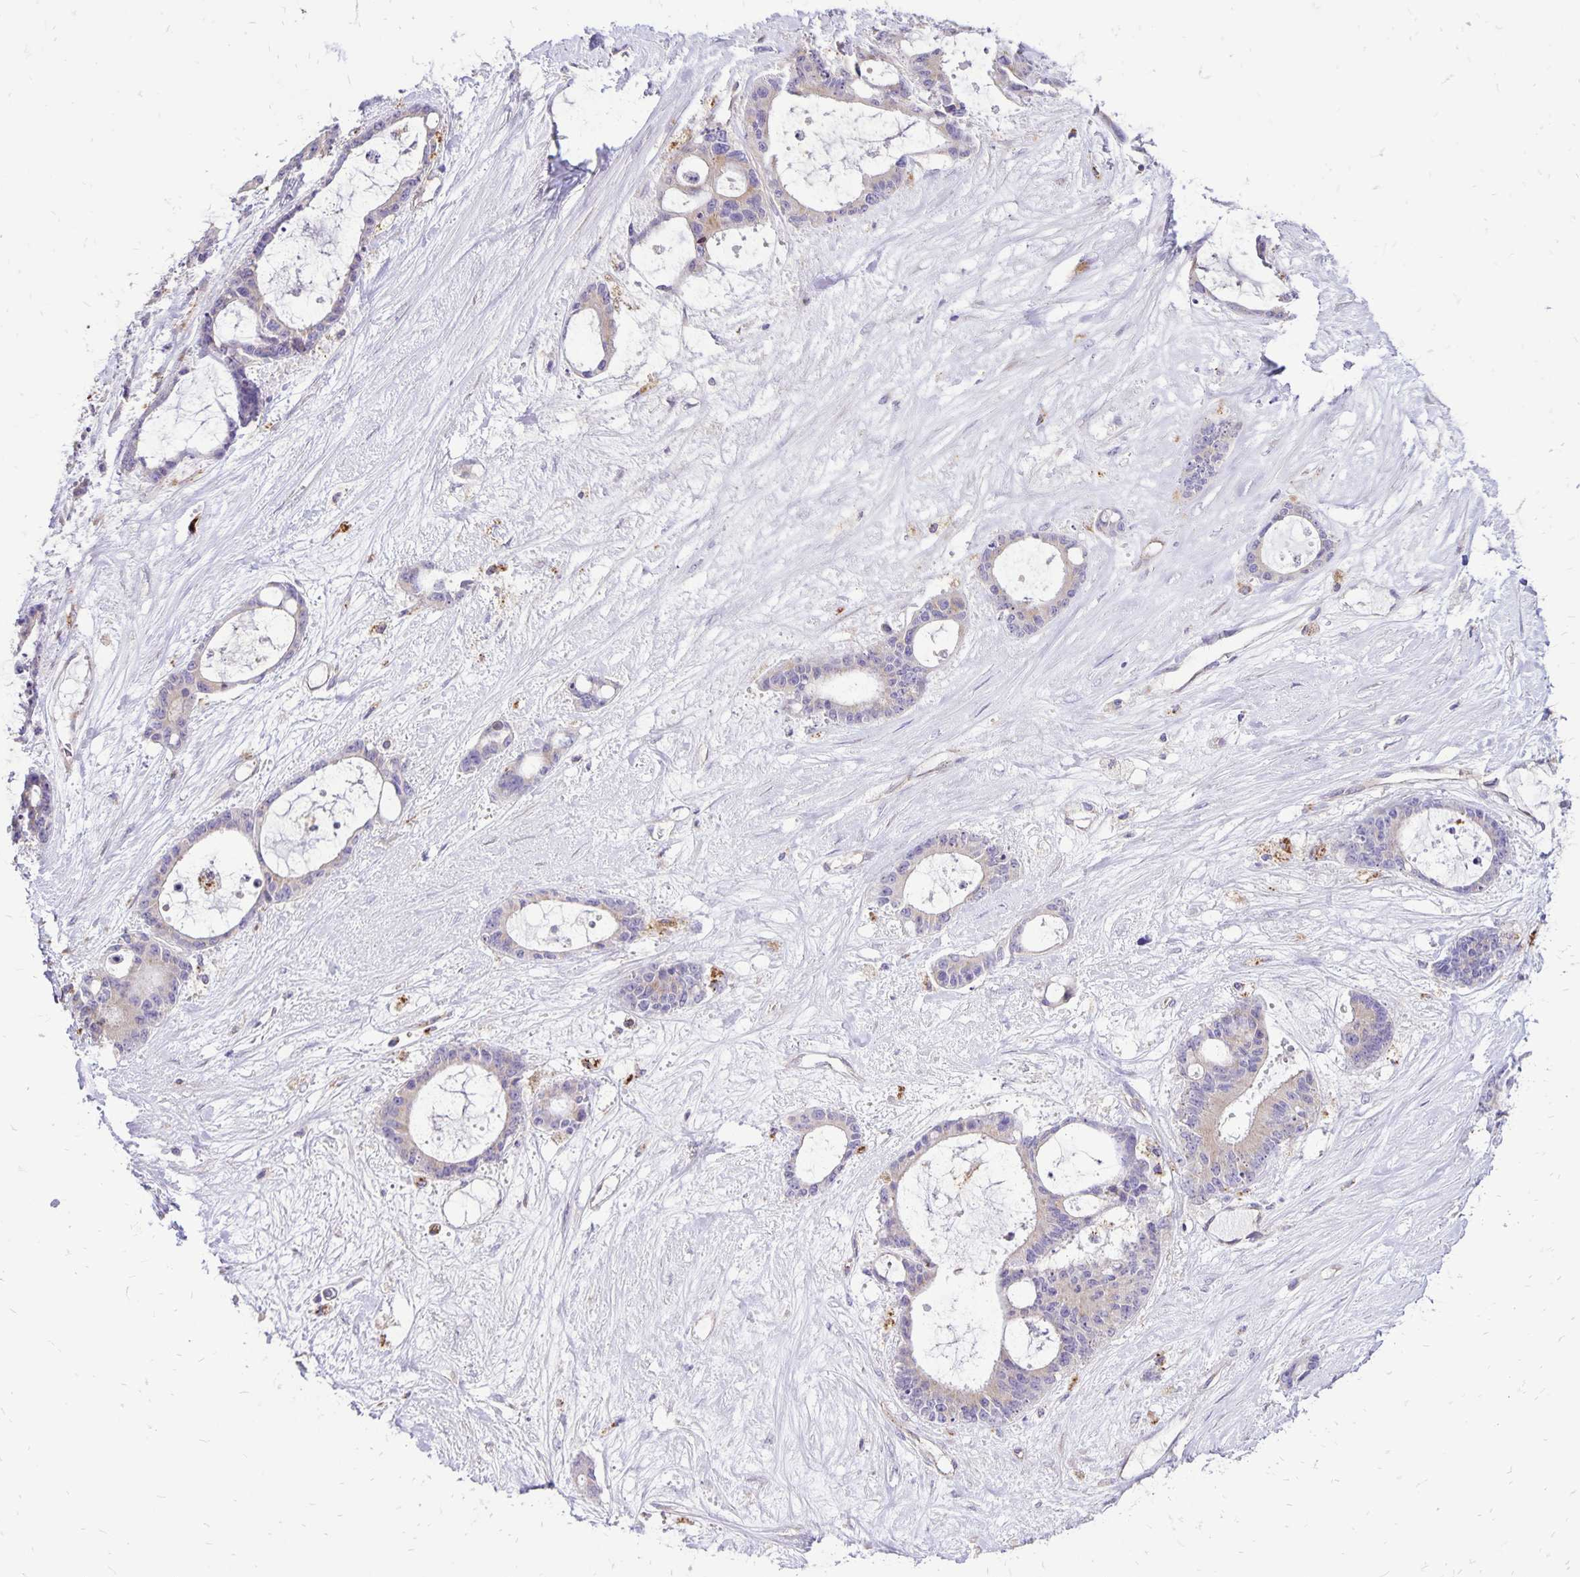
{"staining": {"intensity": "negative", "quantity": "none", "location": "none"}, "tissue": "liver cancer", "cell_type": "Tumor cells", "image_type": "cancer", "snomed": [{"axis": "morphology", "description": "Normal tissue, NOS"}, {"axis": "morphology", "description": "Cholangiocarcinoma"}, {"axis": "topography", "description": "Liver"}, {"axis": "topography", "description": "Peripheral nerve tissue"}], "caption": "There is no significant positivity in tumor cells of cholangiocarcinoma (liver).", "gene": "EIF5A", "patient": {"sex": "female", "age": 73}}